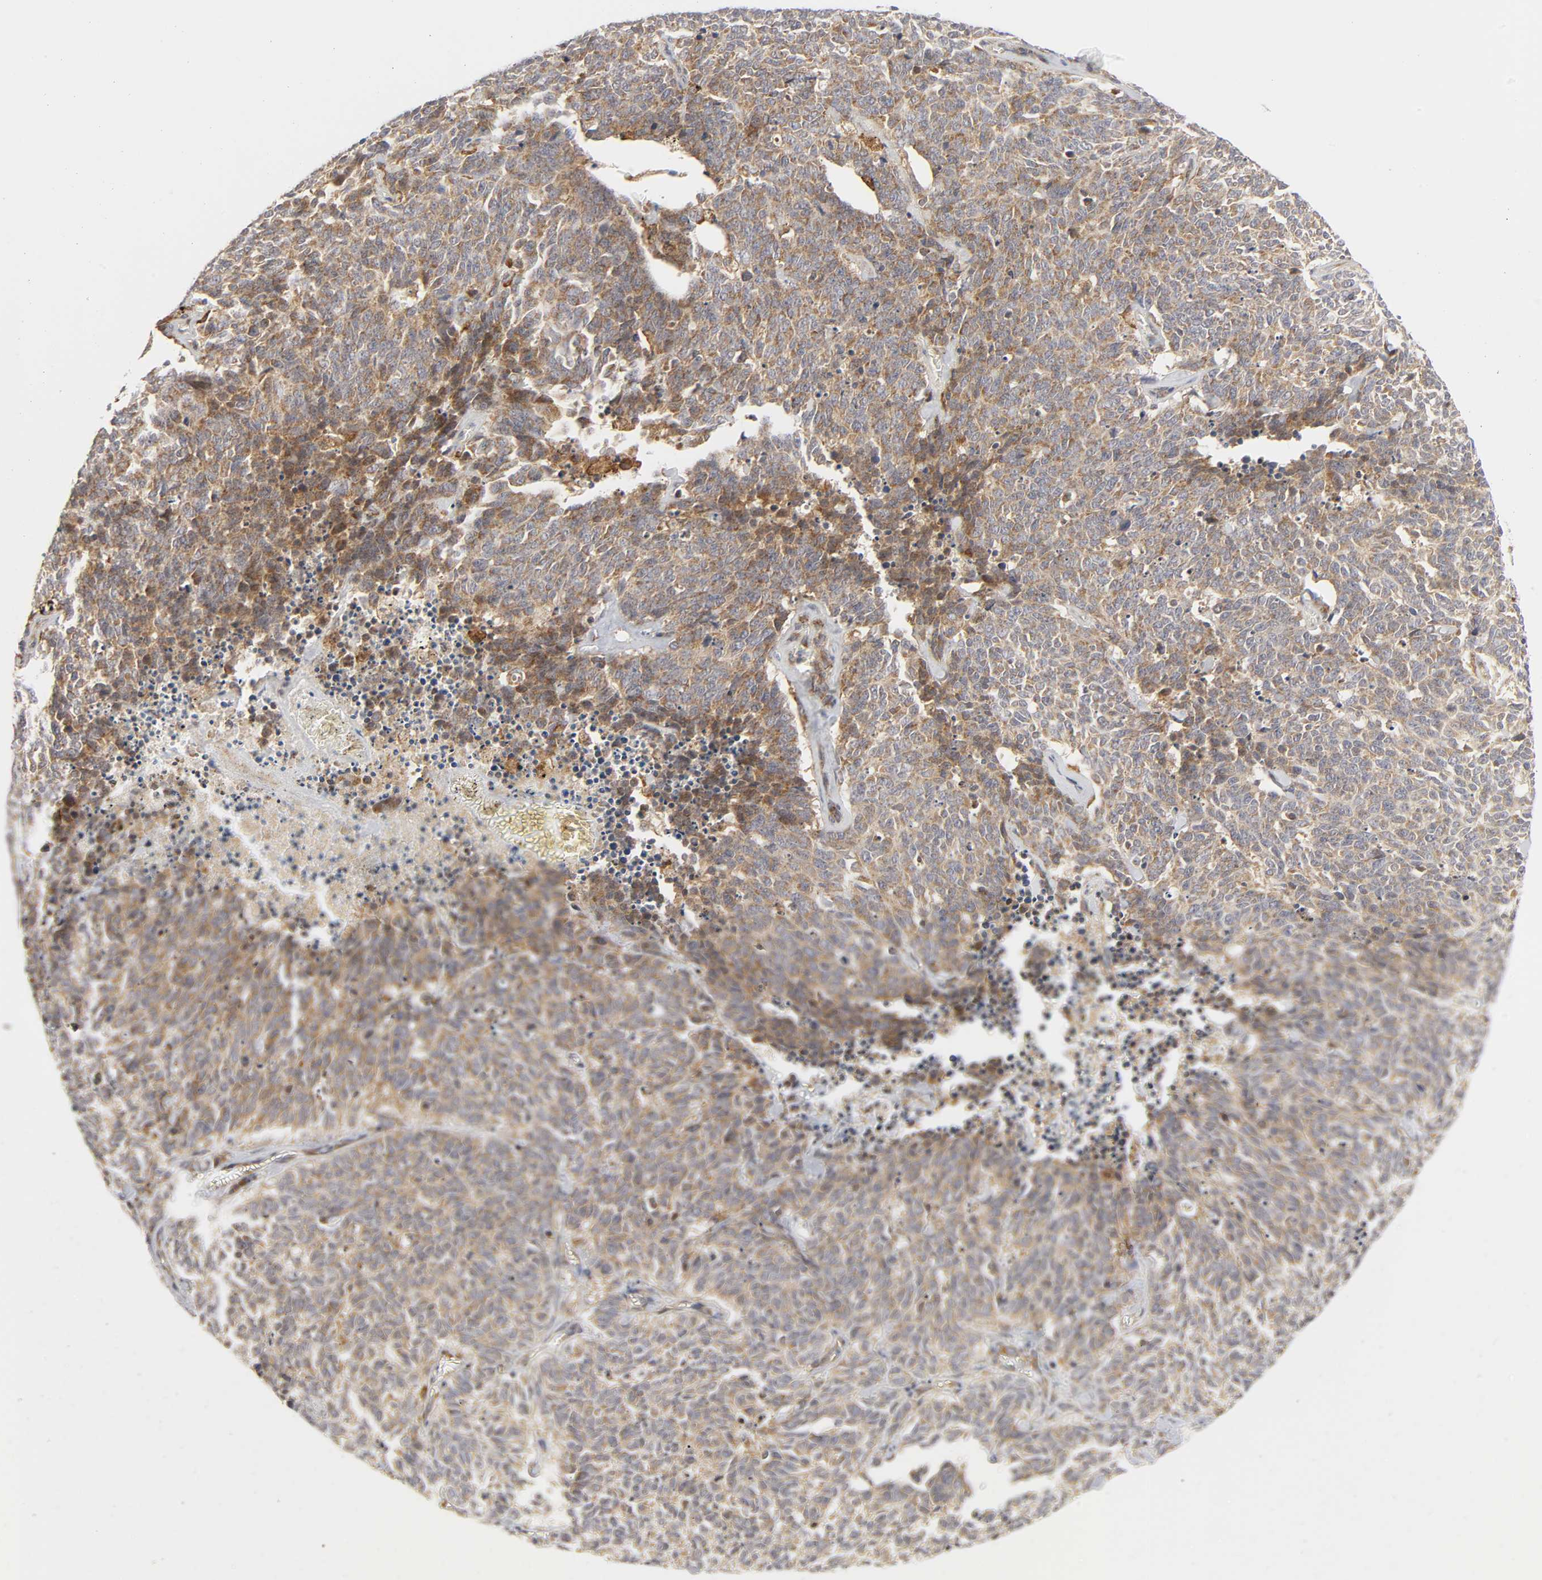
{"staining": {"intensity": "moderate", "quantity": ">75%", "location": "cytoplasmic/membranous"}, "tissue": "lung cancer", "cell_type": "Tumor cells", "image_type": "cancer", "snomed": [{"axis": "morphology", "description": "Neoplasm, malignant, NOS"}, {"axis": "topography", "description": "Lung"}], "caption": "Lung neoplasm (malignant) stained for a protein (brown) demonstrates moderate cytoplasmic/membranous positive staining in approximately >75% of tumor cells.", "gene": "BAX", "patient": {"sex": "female", "age": 58}}